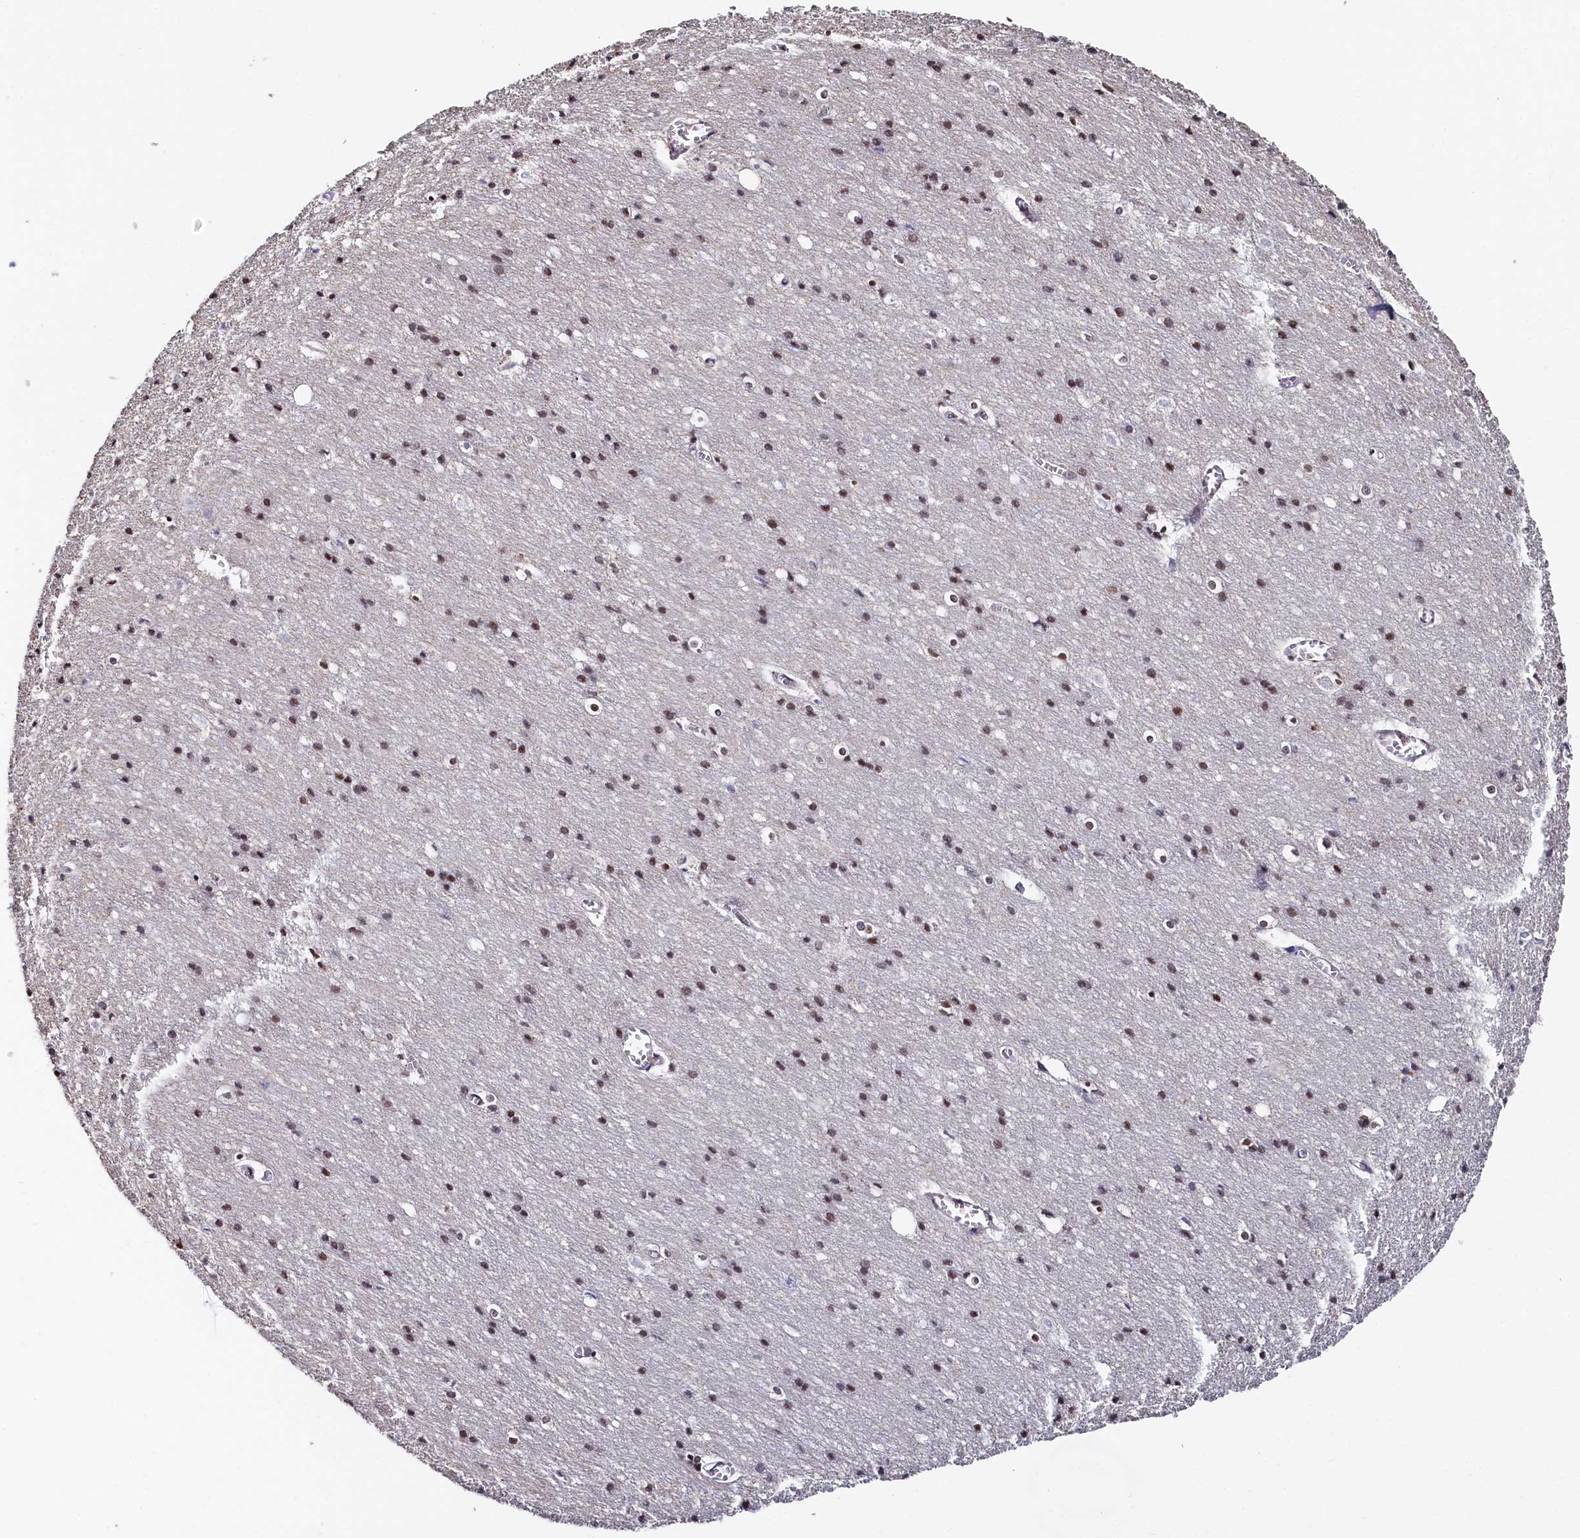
{"staining": {"intensity": "negative", "quantity": "none", "location": "none"}, "tissue": "cerebral cortex", "cell_type": "Endothelial cells", "image_type": "normal", "snomed": [{"axis": "morphology", "description": "Normal tissue, NOS"}, {"axis": "topography", "description": "Cerebral cortex"}], "caption": "Immunohistochemistry of normal human cerebral cortex demonstrates no positivity in endothelial cells. (DAB IHC, high magnification).", "gene": "TIGD4", "patient": {"sex": "male", "age": 54}}